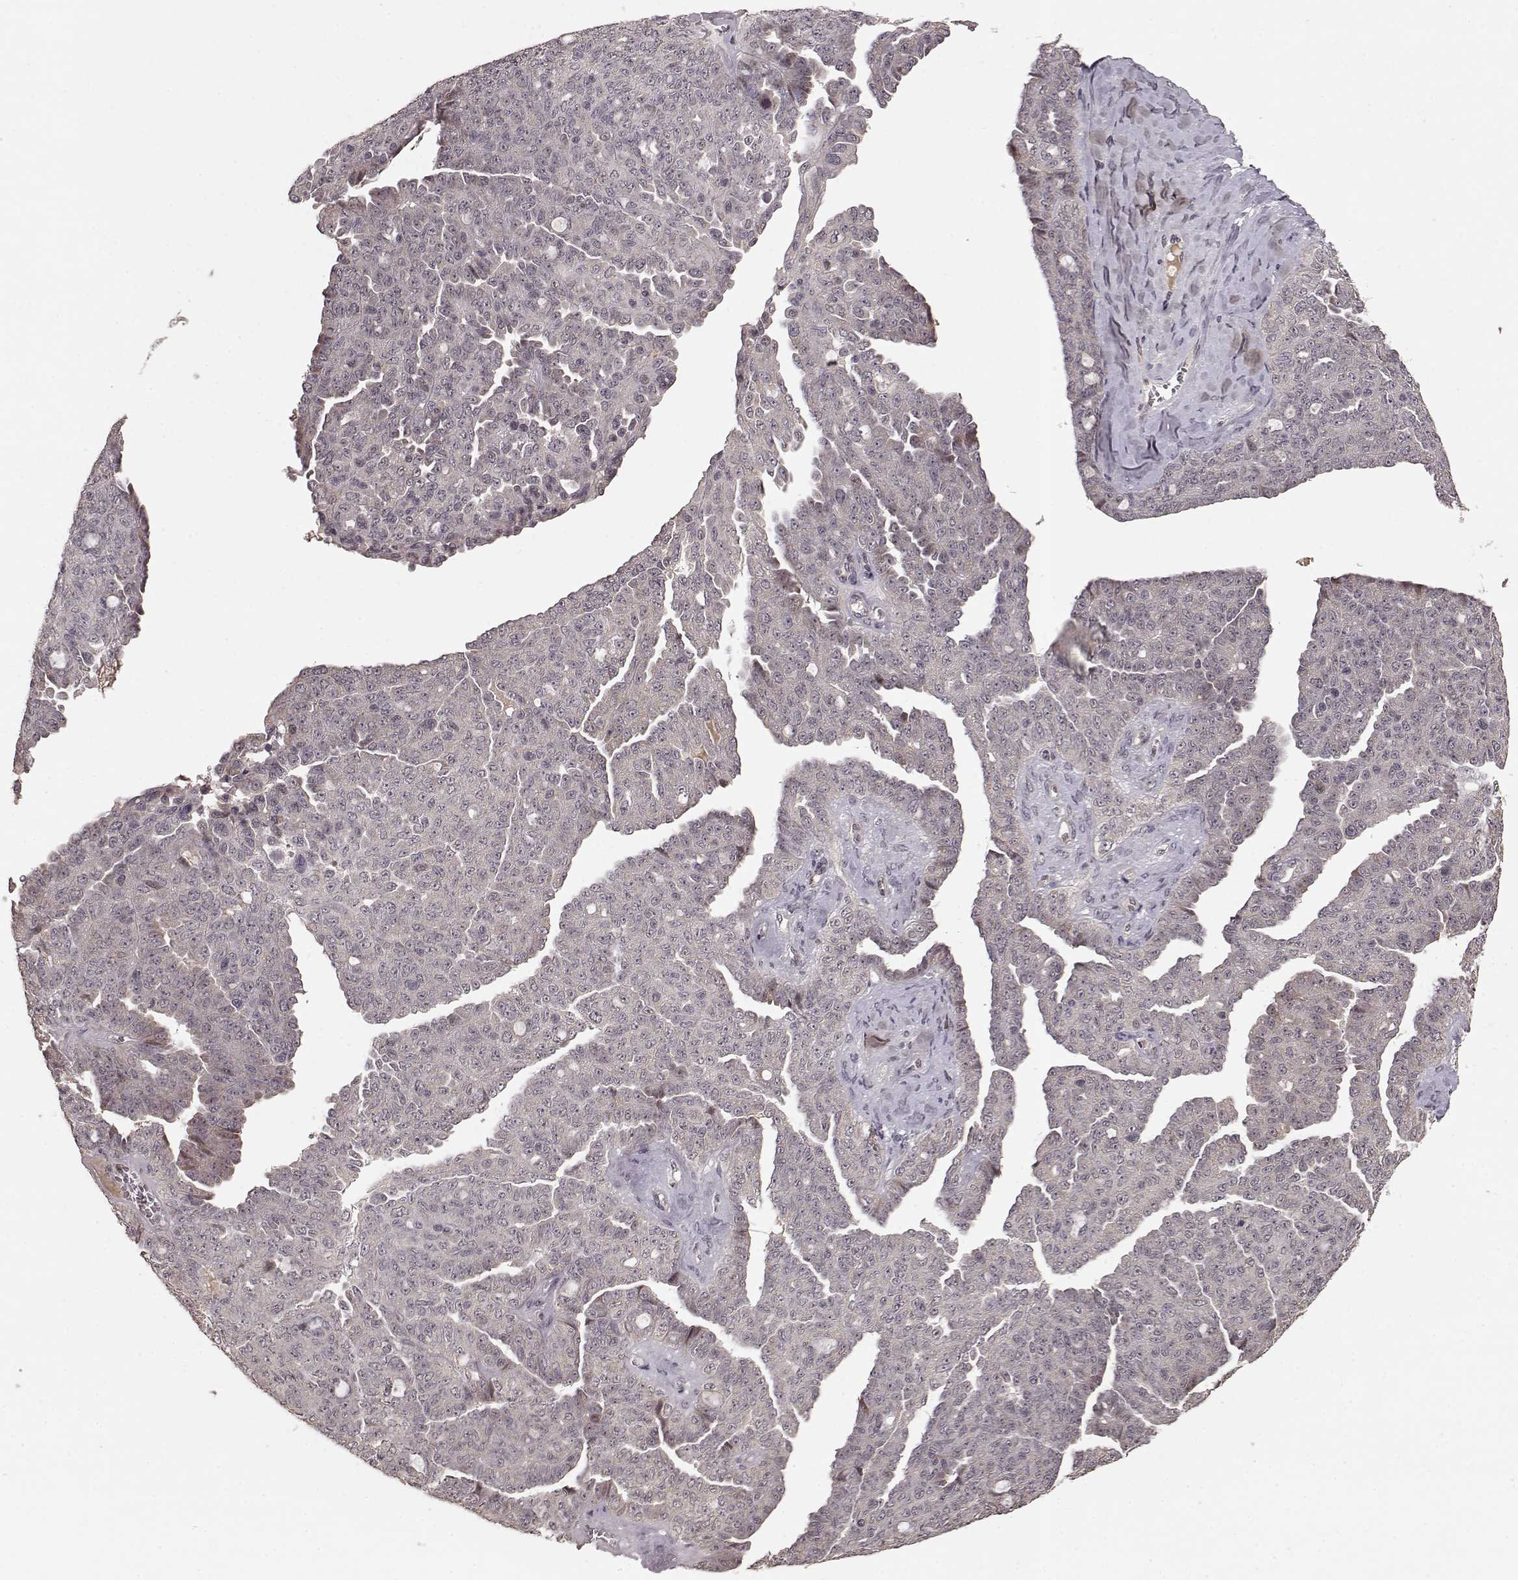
{"staining": {"intensity": "weak", "quantity": "25%-75%", "location": "cytoplasmic/membranous"}, "tissue": "ovarian cancer", "cell_type": "Tumor cells", "image_type": "cancer", "snomed": [{"axis": "morphology", "description": "Cystadenocarcinoma, serous, NOS"}, {"axis": "topography", "description": "Ovary"}], "caption": "A brown stain highlights weak cytoplasmic/membranous expression of a protein in human serous cystadenocarcinoma (ovarian) tumor cells.", "gene": "ELOVL5", "patient": {"sex": "female", "age": 71}}